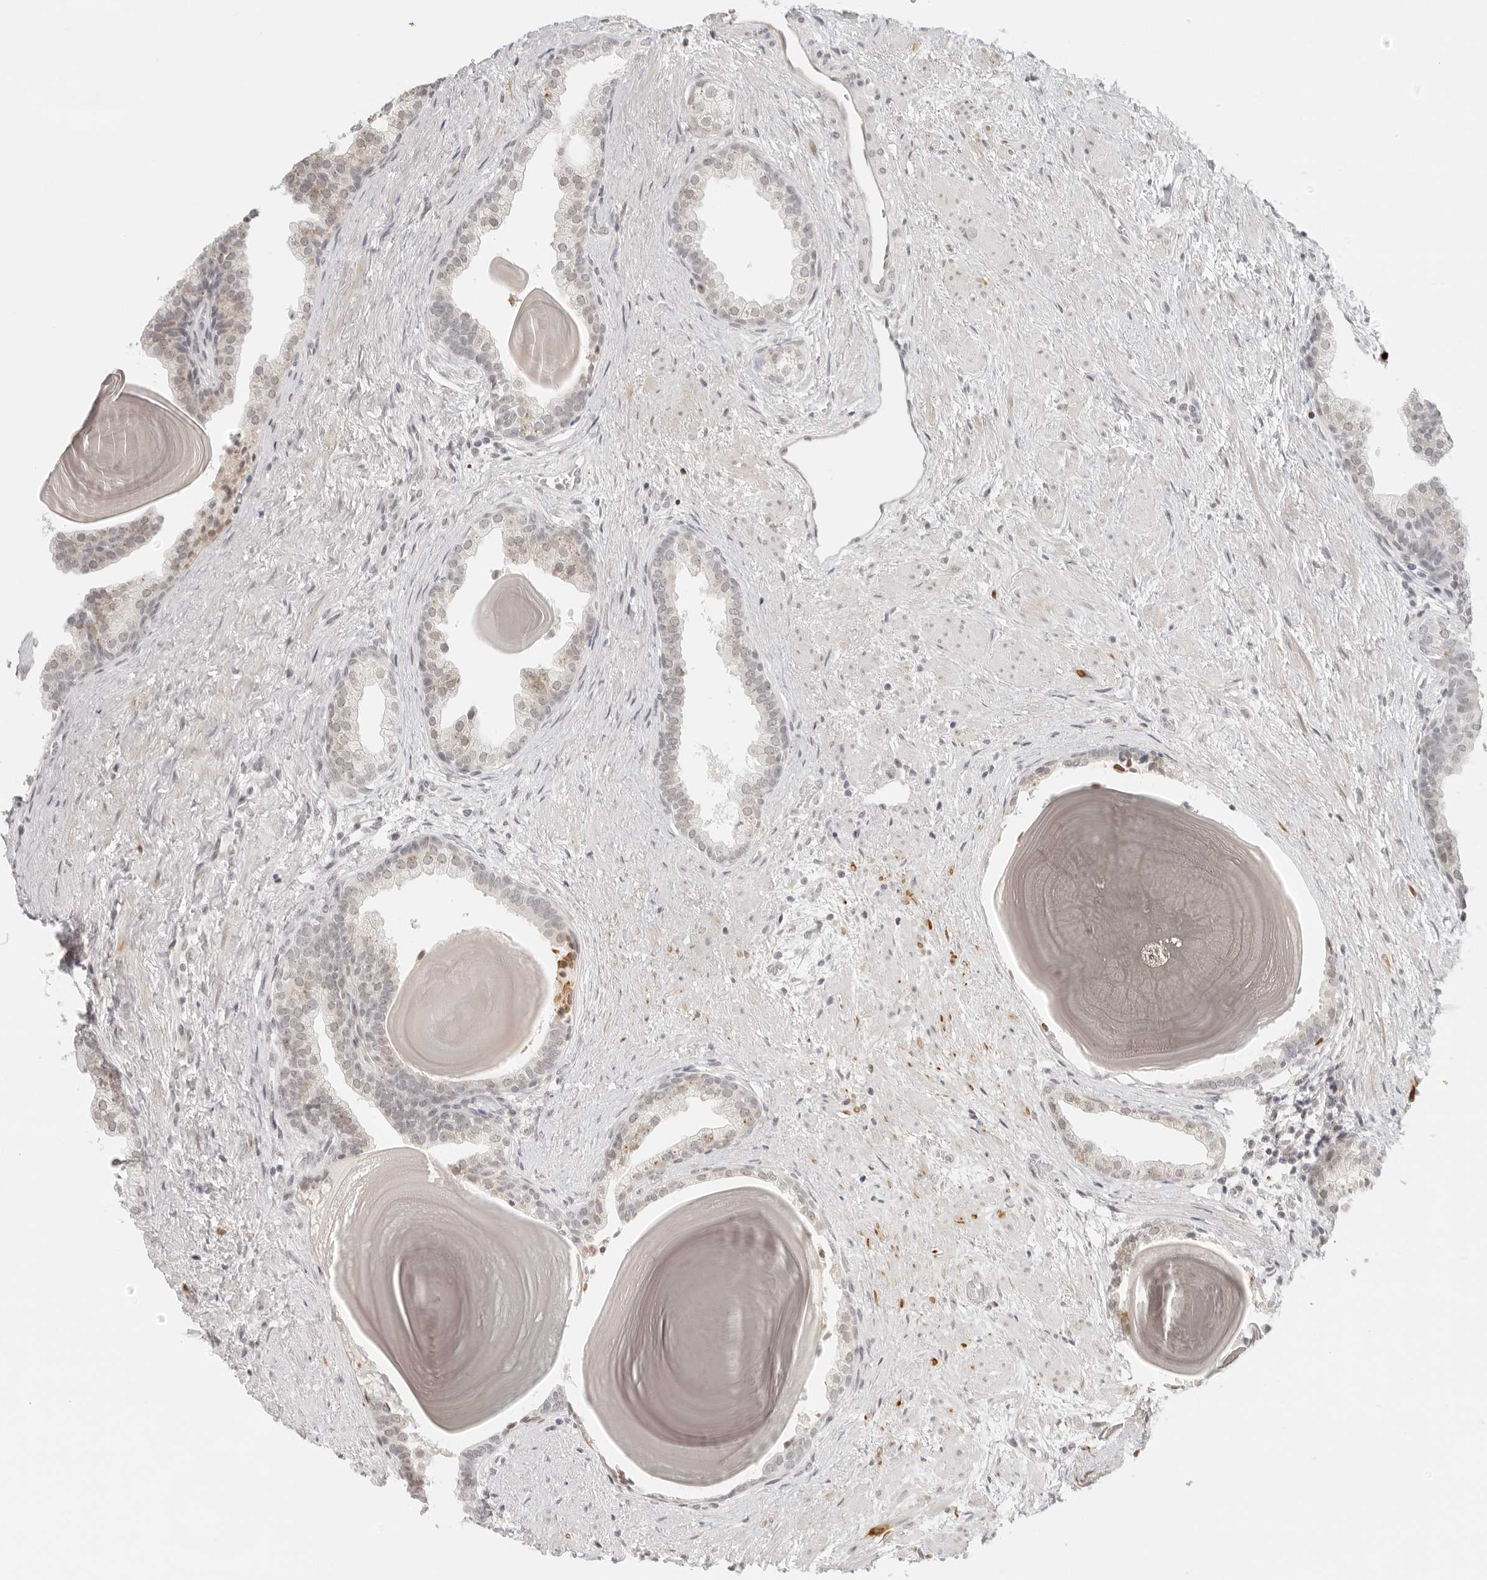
{"staining": {"intensity": "weak", "quantity": "25%-75%", "location": "nuclear"}, "tissue": "prostate", "cell_type": "Glandular cells", "image_type": "normal", "snomed": [{"axis": "morphology", "description": "Normal tissue, NOS"}, {"axis": "topography", "description": "Prostate"}], "caption": "Human prostate stained with a brown dye shows weak nuclear positive positivity in about 25%-75% of glandular cells.", "gene": "ZNF678", "patient": {"sex": "male", "age": 48}}